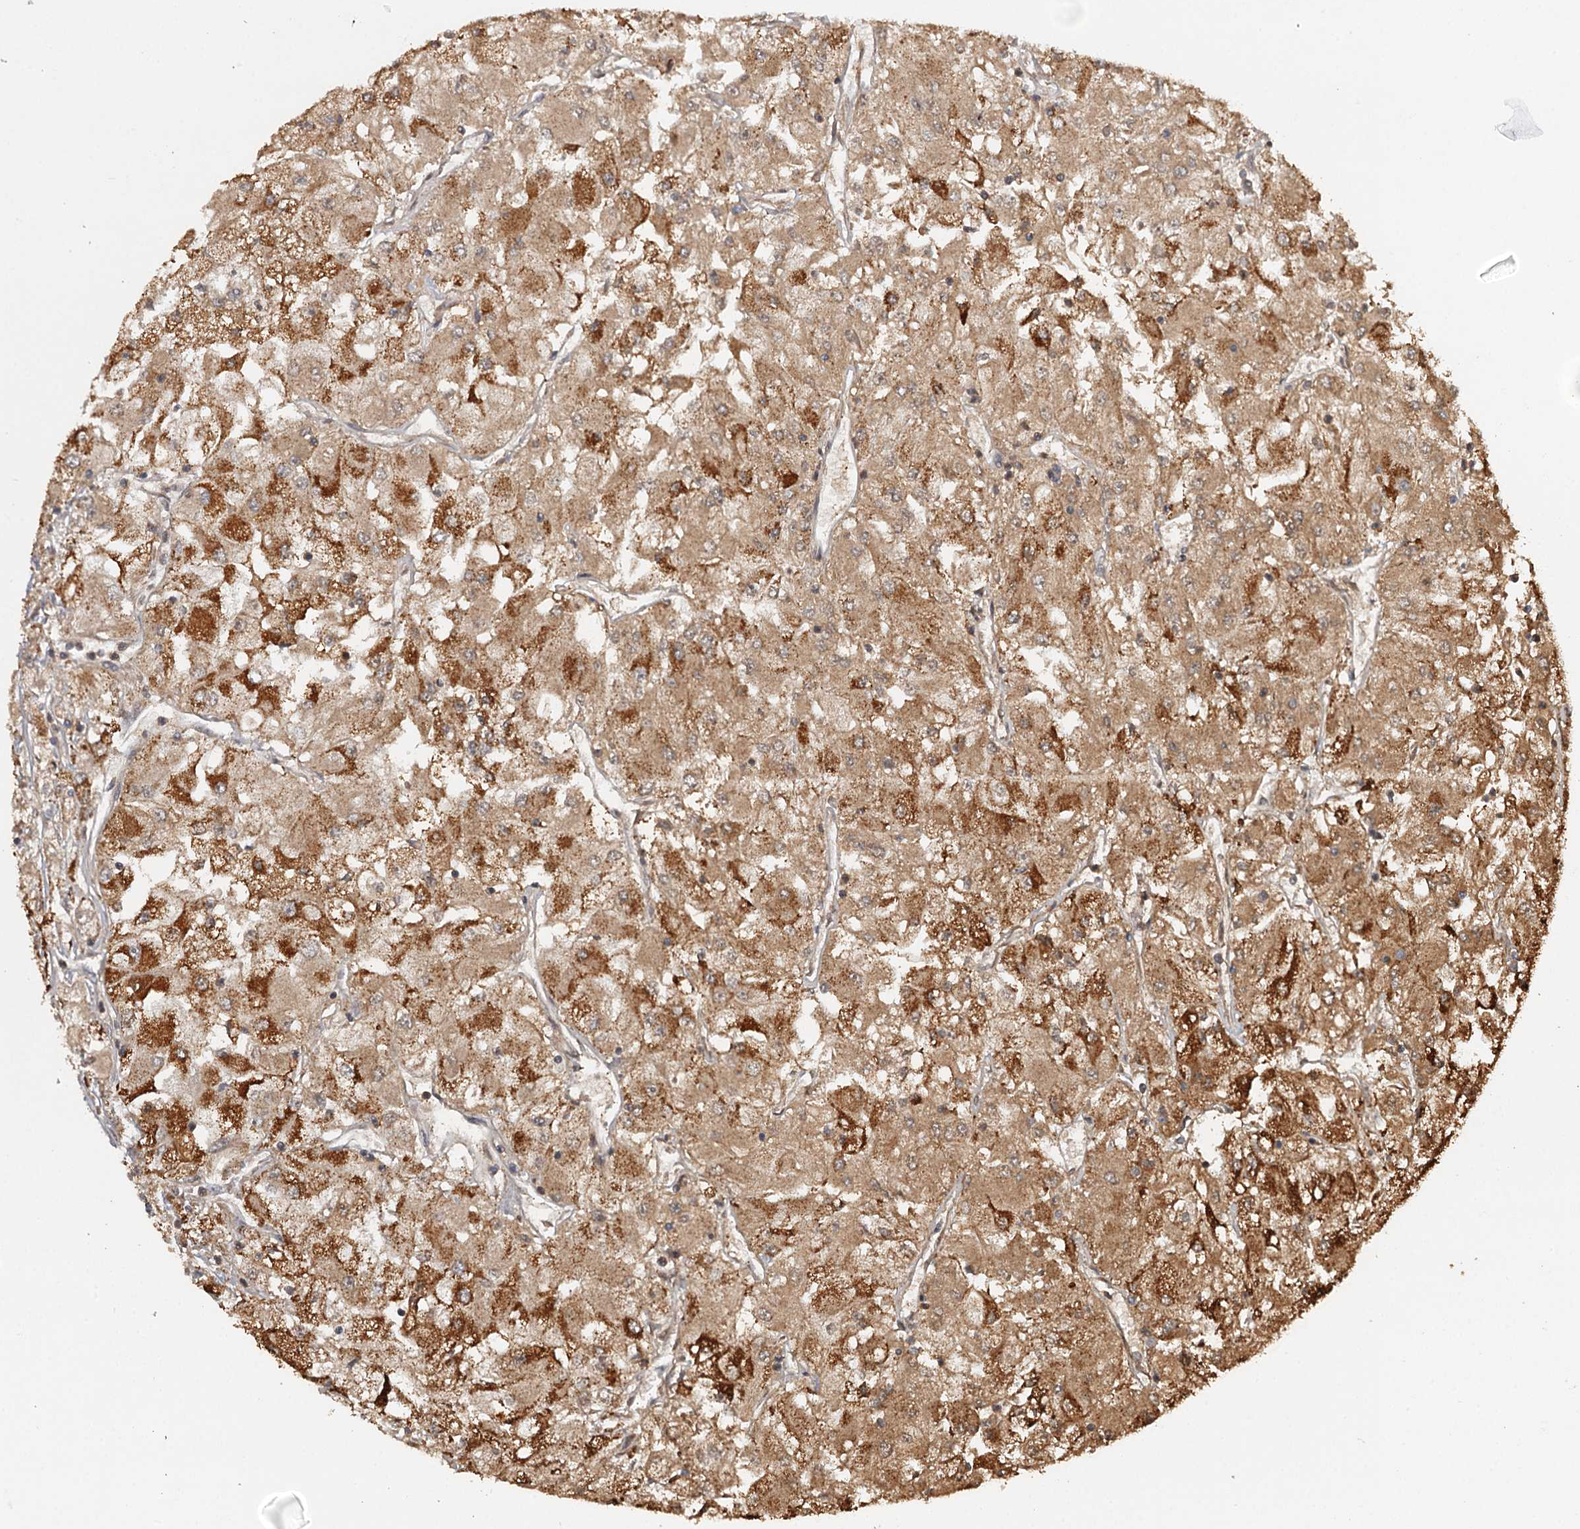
{"staining": {"intensity": "strong", "quantity": ">75%", "location": "cytoplasmic/membranous"}, "tissue": "renal cancer", "cell_type": "Tumor cells", "image_type": "cancer", "snomed": [{"axis": "morphology", "description": "Adenocarcinoma, NOS"}, {"axis": "topography", "description": "Kidney"}], "caption": "Tumor cells display high levels of strong cytoplasmic/membranous staining in about >75% of cells in human renal adenocarcinoma. The protein is stained brown, and the nuclei are stained in blue (DAB (3,3'-diaminobenzidine) IHC with brightfield microscopy, high magnification).", "gene": "FAXC", "patient": {"sex": "male", "age": 80}}